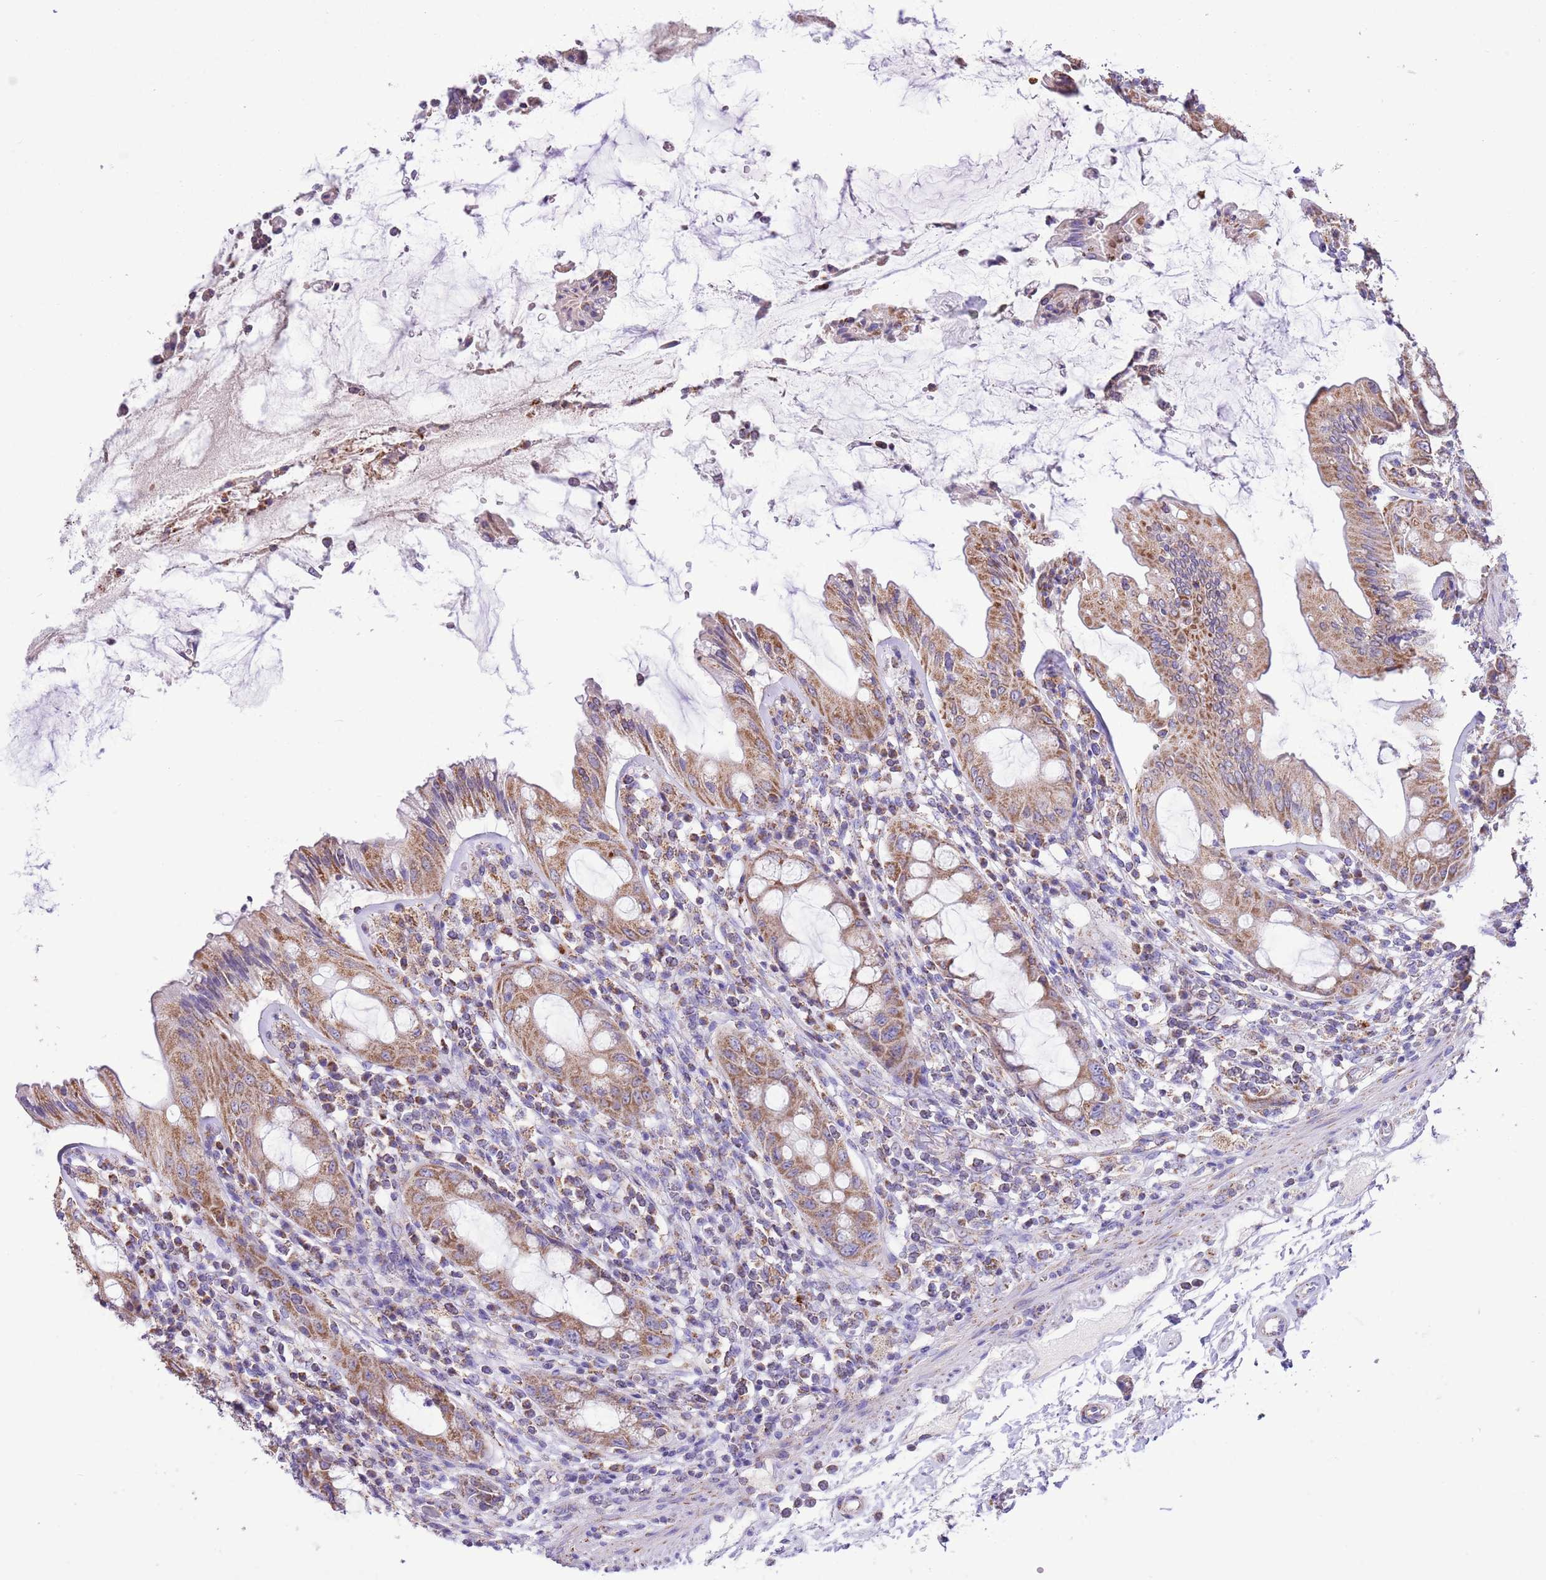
{"staining": {"intensity": "moderate", "quantity": ">75%", "location": "cytoplasmic/membranous"}, "tissue": "rectum", "cell_type": "Glandular cells", "image_type": "normal", "snomed": [{"axis": "morphology", "description": "Normal tissue, NOS"}, {"axis": "topography", "description": "Rectum"}], "caption": "Immunohistochemical staining of normal human rectum reveals >75% levels of moderate cytoplasmic/membranous protein expression in approximately >75% of glandular cells. The protein of interest is stained brown, and the nuclei are stained in blue (DAB IHC with brightfield microscopy, high magnification).", "gene": "TEKTIP1", "patient": {"sex": "female", "age": 57}}